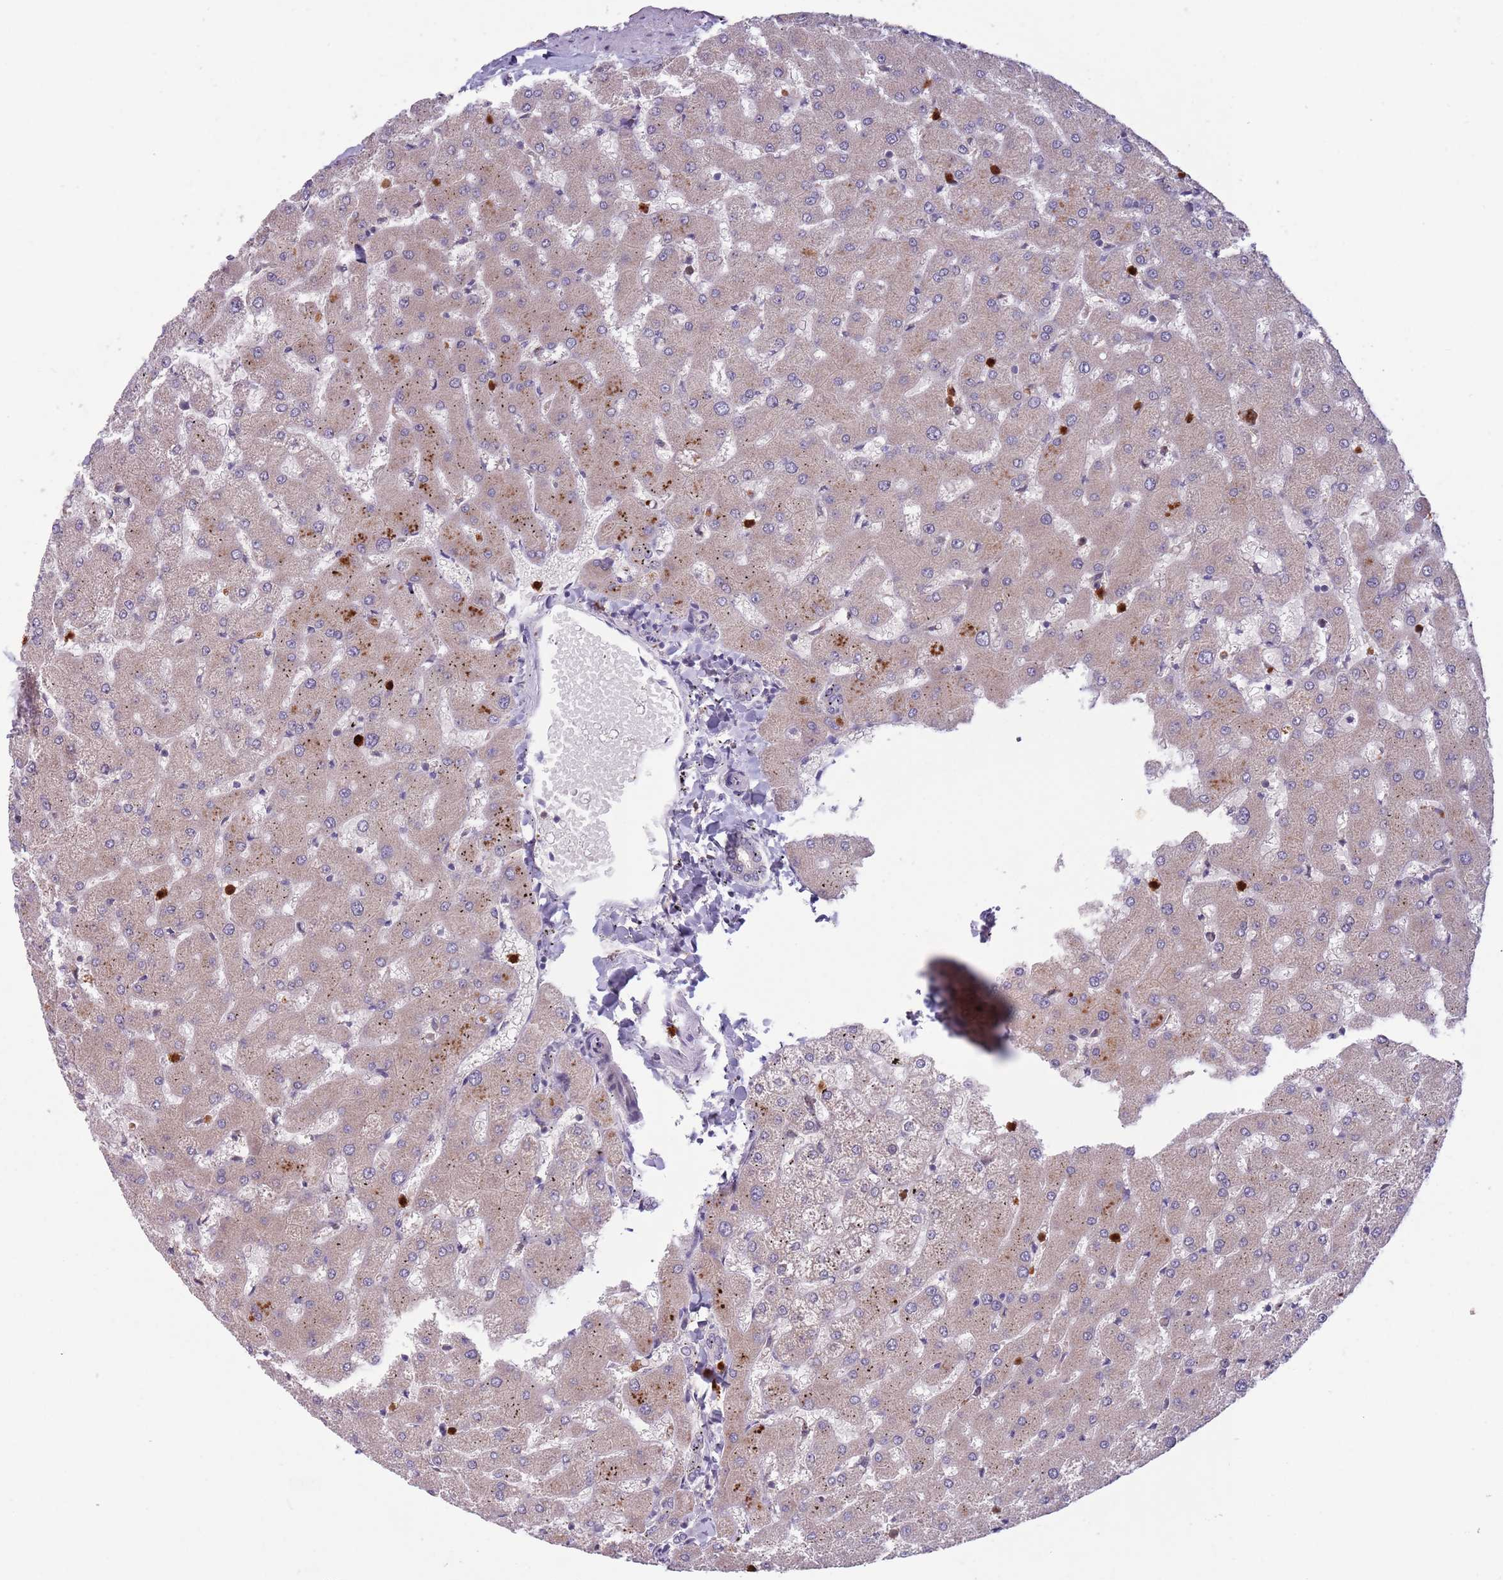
{"staining": {"intensity": "negative", "quantity": "none", "location": "none"}, "tissue": "liver", "cell_type": "Cholangiocytes", "image_type": "normal", "snomed": [{"axis": "morphology", "description": "Normal tissue, NOS"}, {"axis": "topography", "description": "Liver"}], "caption": "DAB immunohistochemical staining of unremarkable liver displays no significant expression in cholangiocytes.", "gene": "TYW1B", "patient": {"sex": "female", "age": 63}}